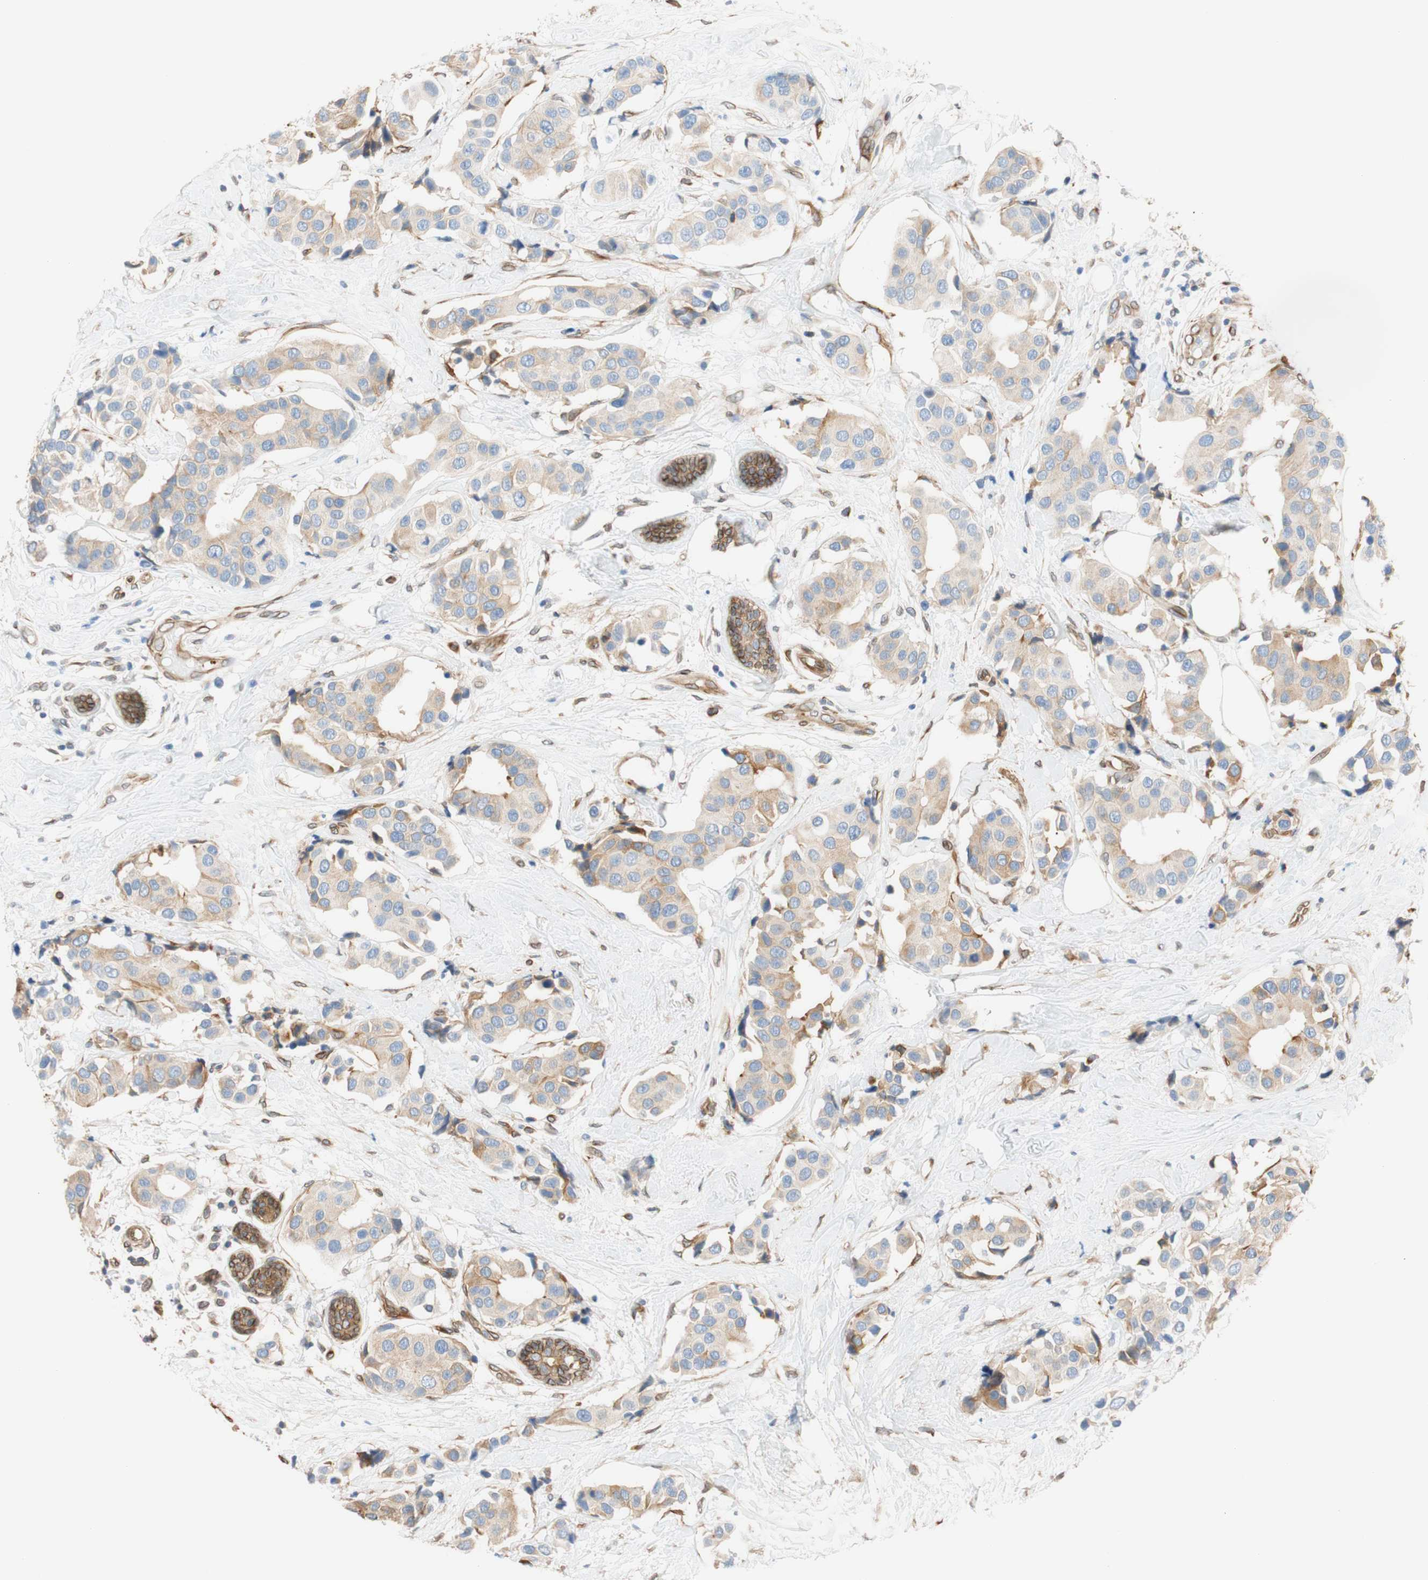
{"staining": {"intensity": "weak", "quantity": "25%-75%", "location": "cytoplasmic/membranous"}, "tissue": "breast cancer", "cell_type": "Tumor cells", "image_type": "cancer", "snomed": [{"axis": "morphology", "description": "Normal tissue, NOS"}, {"axis": "morphology", "description": "Duct carcinoma"}, {"axis": "topography", "description": "Breast"}], "caption": "Human intraductal carcinoma (breast) stained for a protein (brown) reveals weak cytoplasmic/membranous positive staining in about 25%-75% of tumor cells.", "gene": "ENDOD1", "patient": {"sex": "female", "age": 39}}